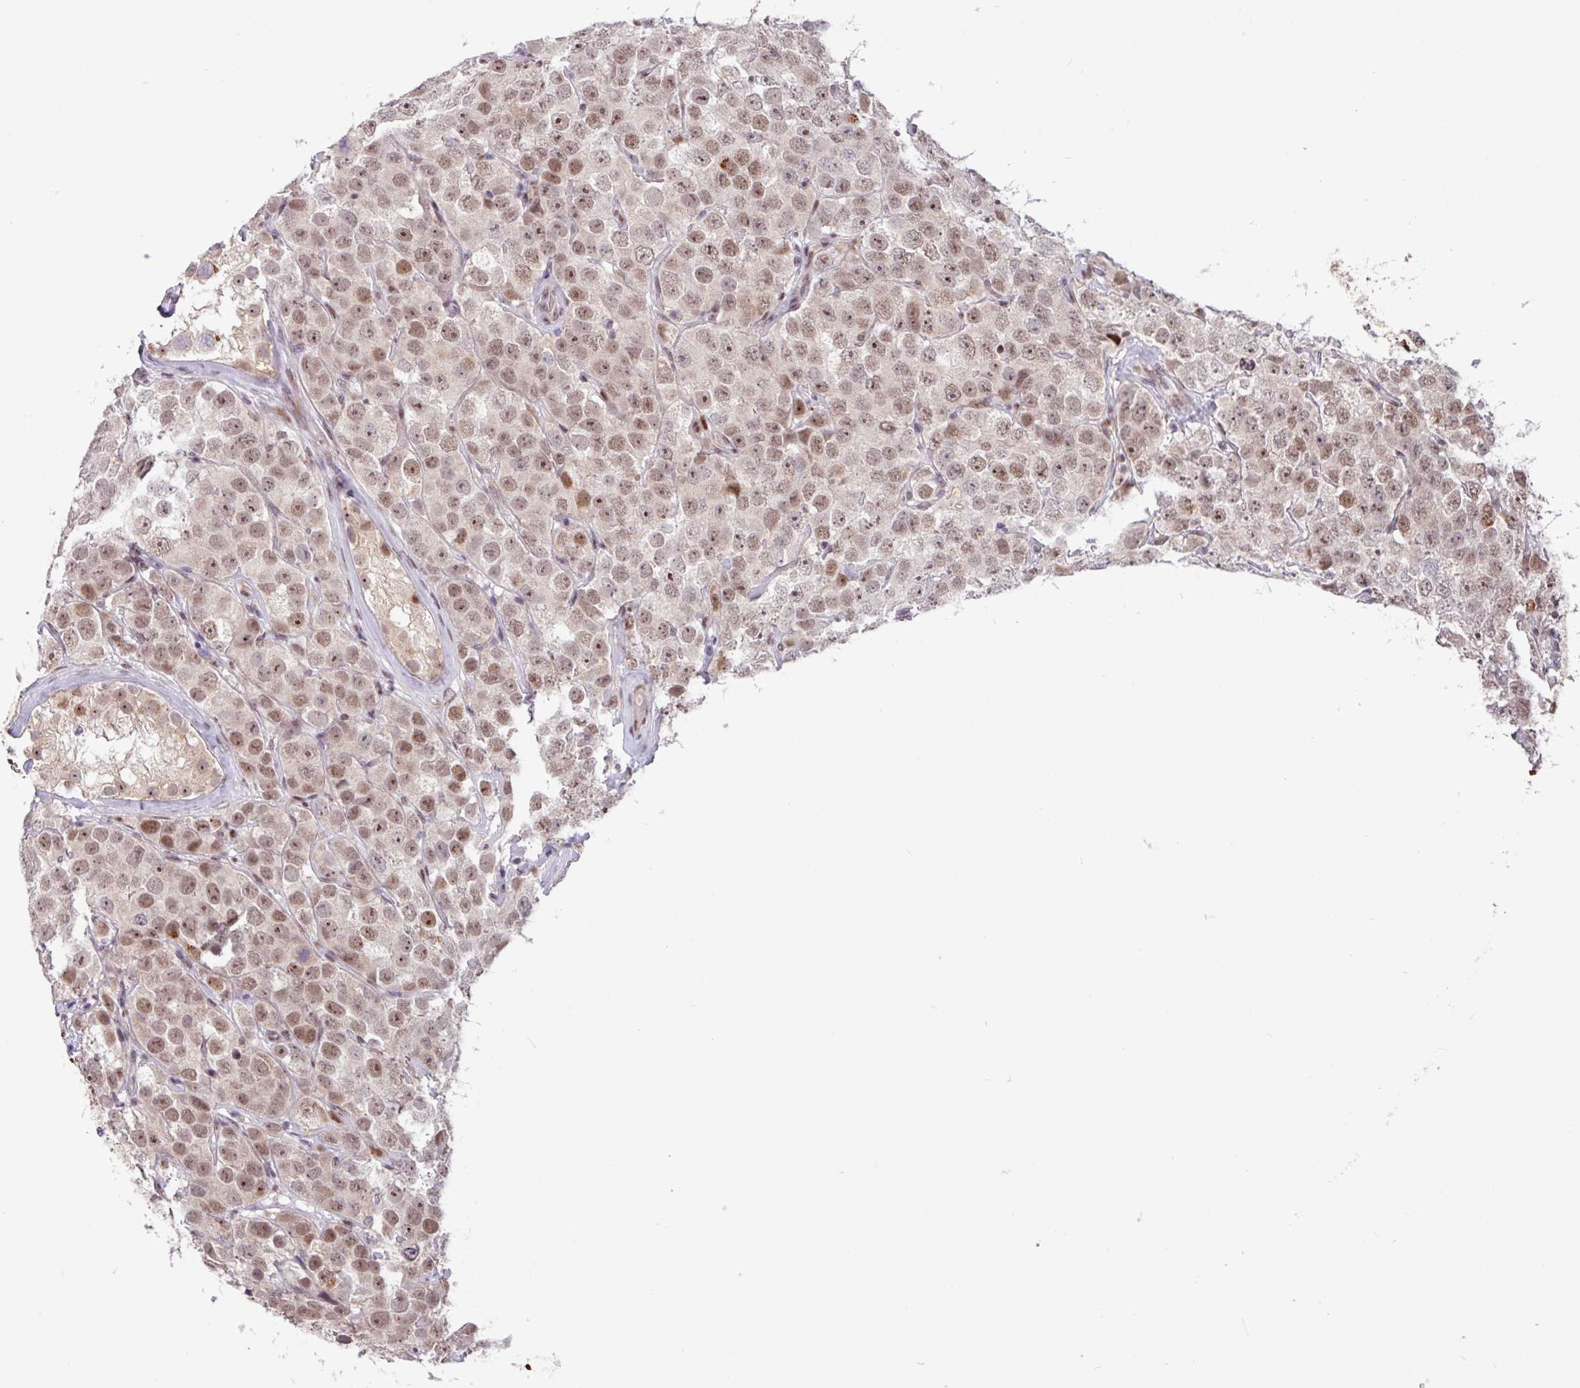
{"staining": {"intensity": "moderate", "quantity": ">75%", "location": "nuclear"}, "tissue": "testis cancer", "cell_type": "Tumor cells", "image_type": "cancer", "snomed": [{"axis": "morphology", "description": "Seminoma, NOS"}, {"axis": "topography", "description": "Testis"}], "caption": "Immunohistochemistry (IHC) micrograph of human testis cancer (seminoma) stained for a protein (brown), which demonstrates medium levels of moderate nuclear positivity in about >75% of tumor cells.", "gene": "BRD3", "patient": {"sex": "male", "age": 28}}